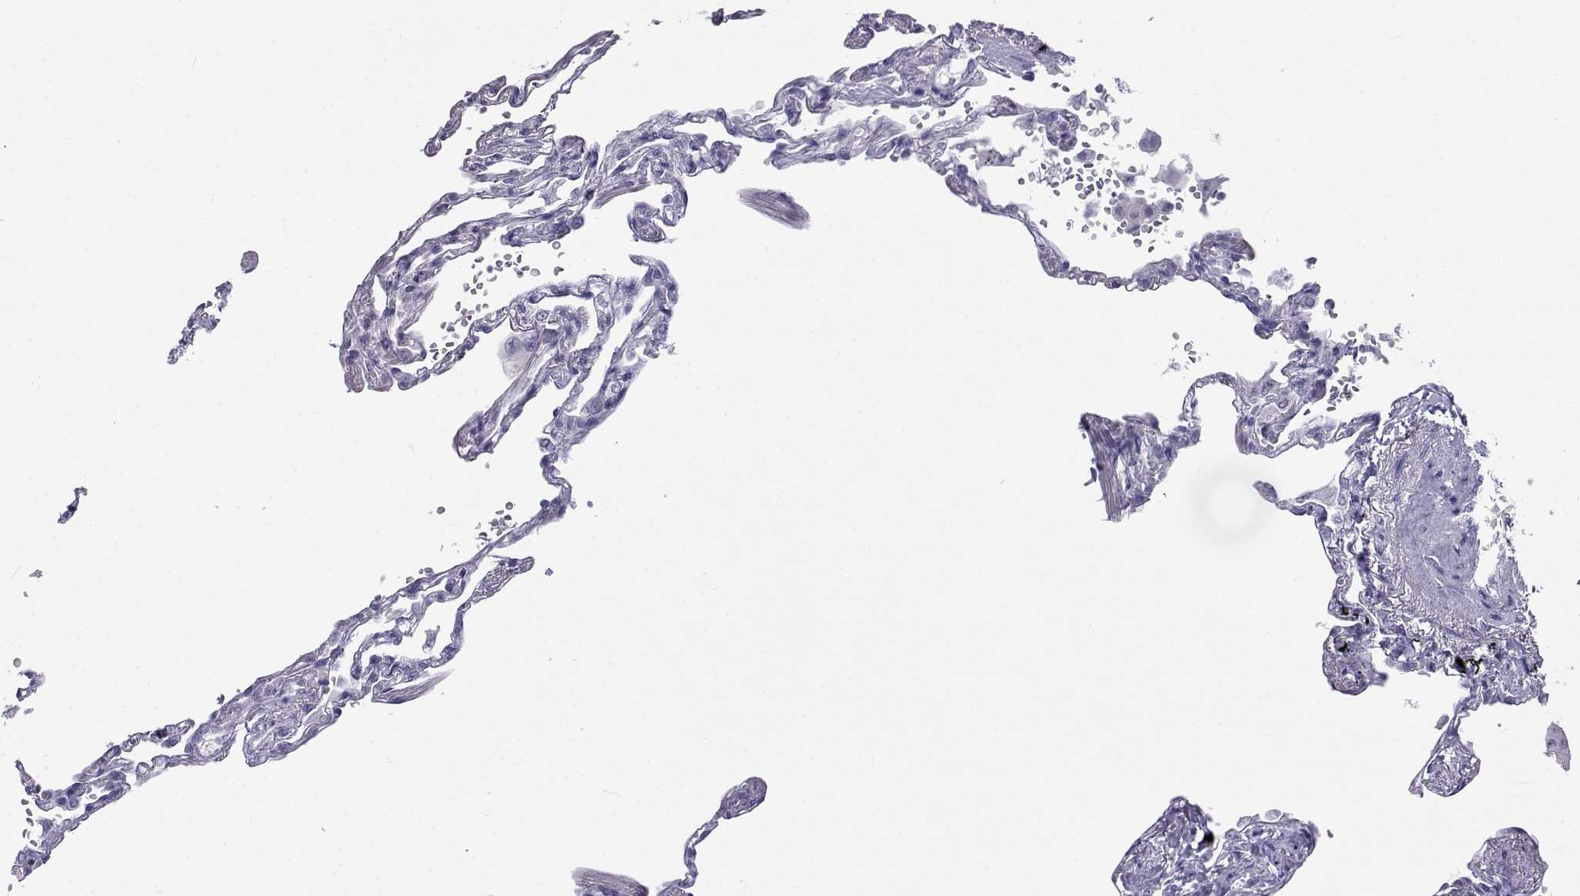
{"staining": {"intensity": "negative", "quantity": "none", "location": "none"}, "tissue": "lung", "cell_type": "Alveolar cells", "image_type": "normal", "snomed": [{"axis": "morphology", "description": "Normal tissue, NOS"}, {"axis": "topography", "description": "Lung"}], "caption": "Immunohistochemistry (IHC) of benign lung reveals no staining in alveolar cells. The staining is performed using DAB (3,3'-diaminobenzidine) brown chromogen with nuclei counter-stained in using hematoxylin.", "gene": "ACTL7A", "patient": {"sex": "male", "age": 78}}